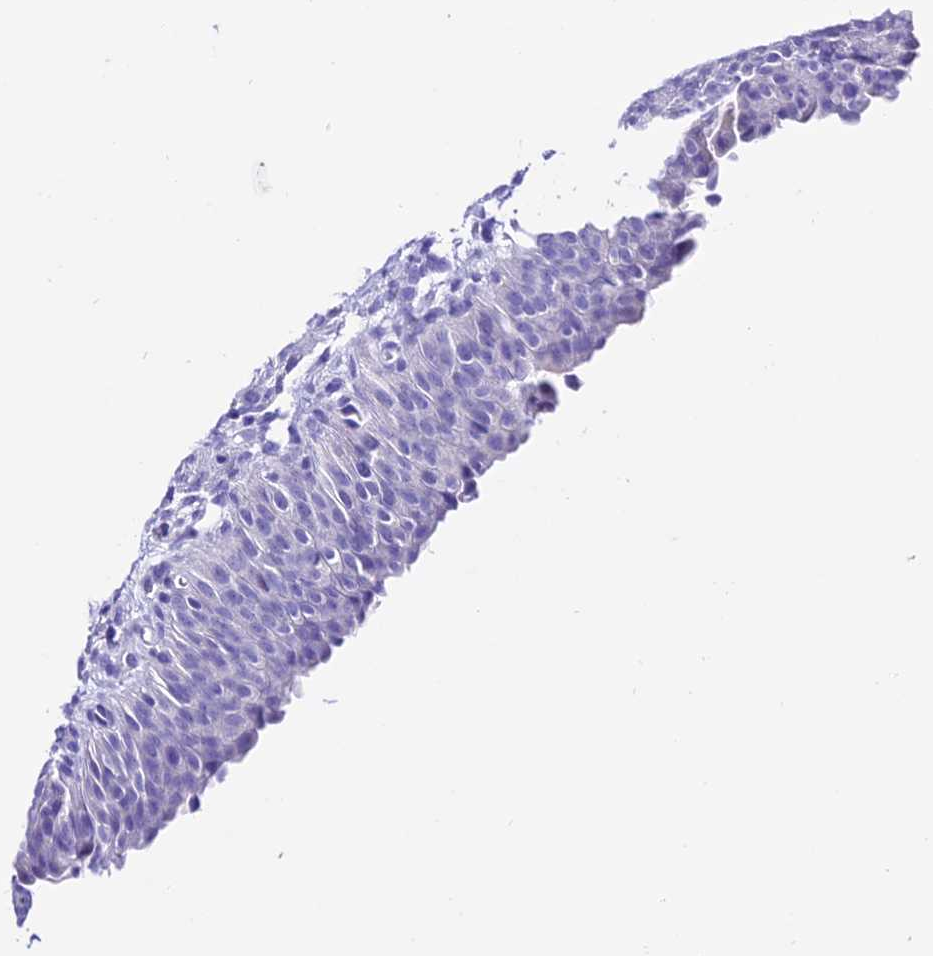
{"staining": {"intensity": "negative", "quantity": "none", "location": "none"}, "tissue": "urinary bladder", "cell_type": "Urothelial cells", "image_type": "normal", "snomed": [{"axis": "morphology", "description": "Normal tissue, NOS"}, {"axis": "morphology", "description": "Dysplasia, NOS"}, {"axis": "topography", "description": "Urinary bladder"}], "caption": "Immunohistochemical staining of normal human urinary bladder shows no significant positivity in urothelial cells.", "gene": "TRMT44", "patient": {"sex": "male", "age": 35}}